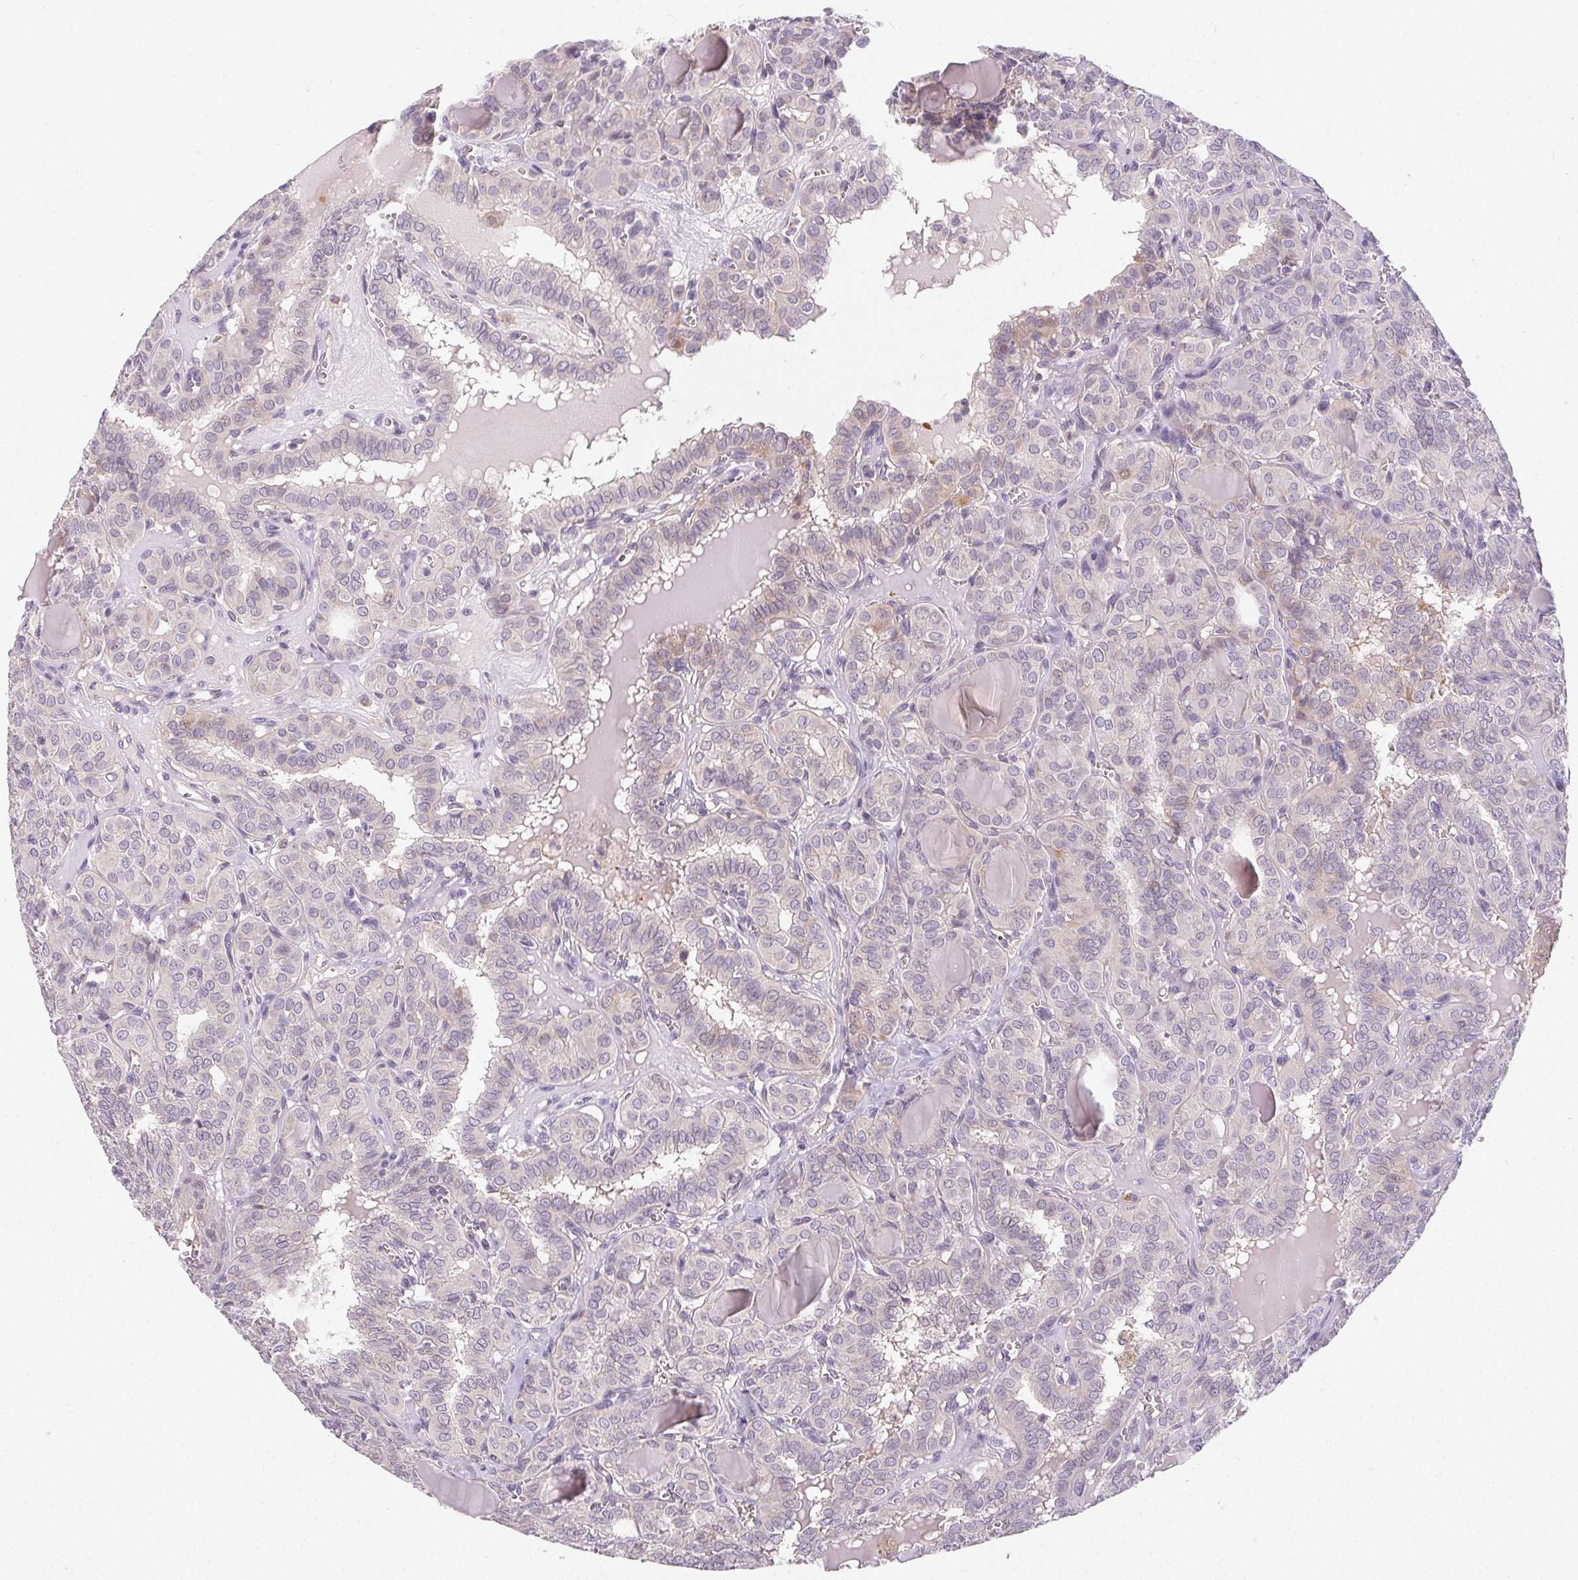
{"staining": {"intensity": "negative", "quantity": "none", "location": "none"}, "tissue": "thyroid cancer", "cell_type": "Tumor cells", "image_type": "cancer", "snomed": [{"axis": "morphology", "description": "Papillary adenocarcinoma, NOS"}, {"axis": "topography", "description": "Thyroid gland"}], "caption": "Human papillary adenocarcinoma (thyroid) stained for a protein using immunohistochemistry shows no expression in tumor cells.", "gene": "TMEM52B", "patient": {"sex": "female", "age": 41}}